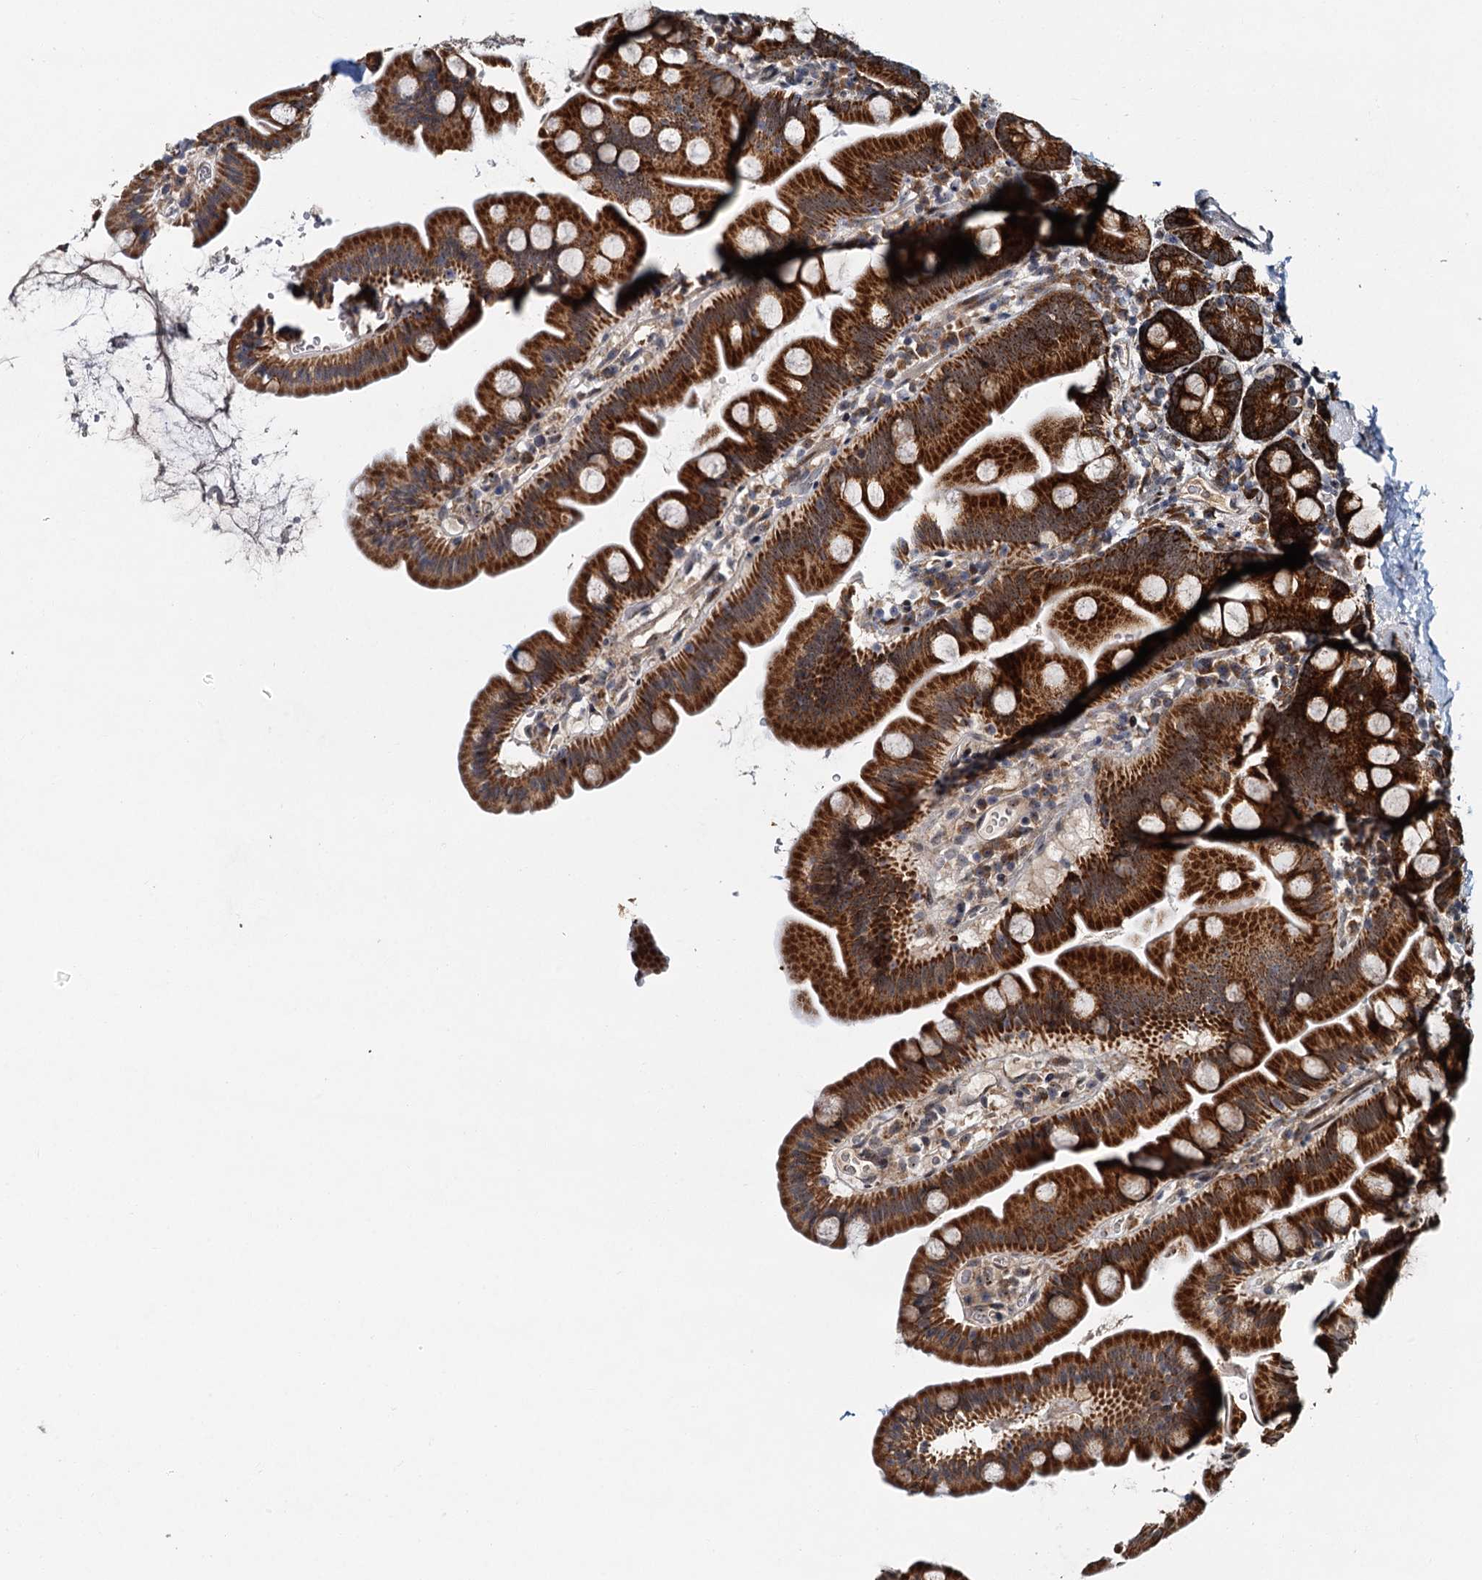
{"staining": {"intensity": "strong", "quantity": ">75%", "location": "cytoplasmic/membranous"}, "tissue": "small intestine", "cell_type": "Glandular cells", "image_type": "normal", "snomed": [{"axis": "morphology", "description": "Normal tissue, NOS"}, {"axis": "topography", "description": "Small intestine"}], "caption": "An image showing strong cytoplasmic/membranous expression in about >75% of glandular cells in normal small intestine, as visualized by brown immunohistochemical staining.", "gene": "DNAJC21", "patient": {"sex": "female", "age": 68}}